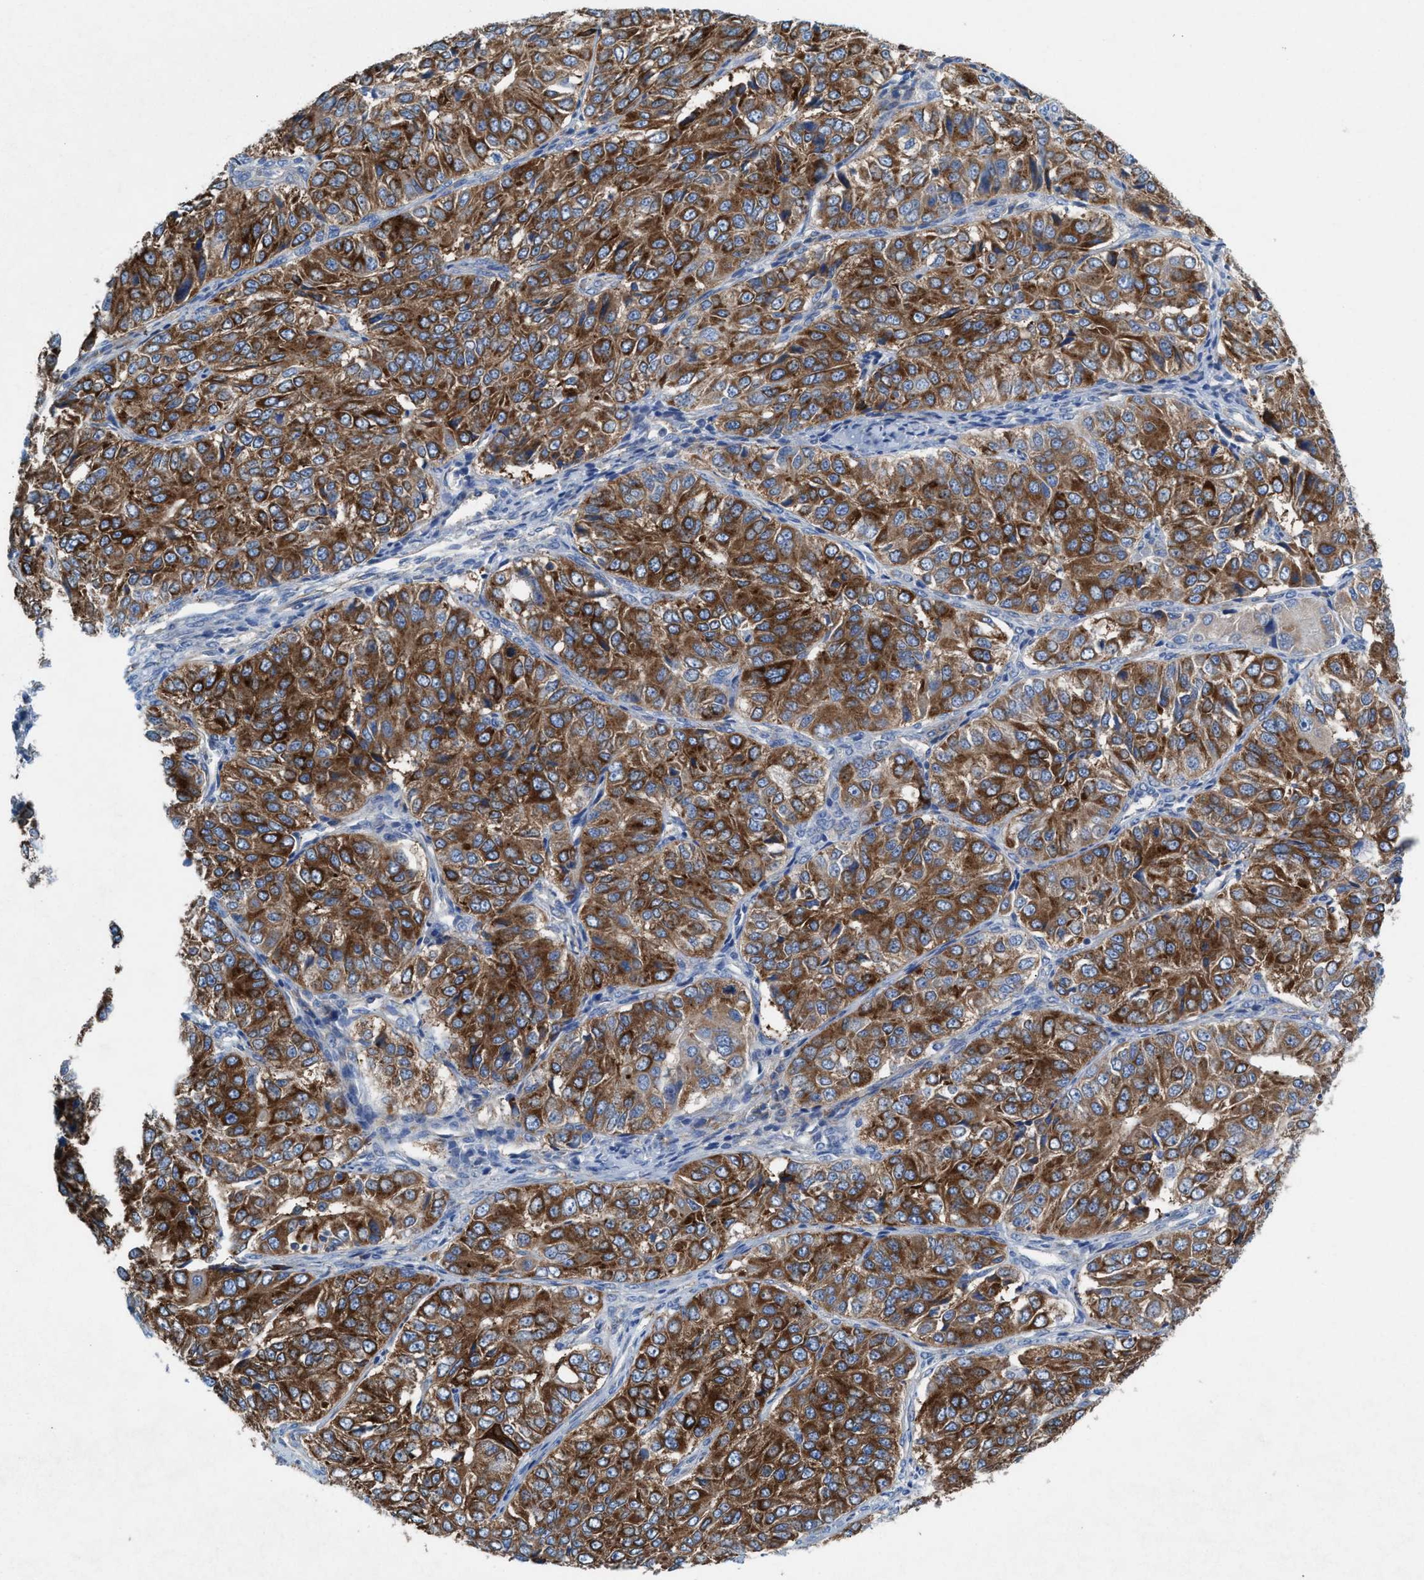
{"staining": {"intensity": "strong", "quantity": ">75%", "location": "cytoplasmic/membranous"}, "tissue": "ovarian cancer", "cell_type": "Tumor cells", "image_type": "cancer", "snomed": [{"axis": "morphology", "description": "Carcinoma, endometroid"}, {"axis": "topography", "description": "Ovary"}], "caption": "Ovarian cancer (endometroid carcinoma) was stained to show a protein in brown. There is high levels of strong cytoplasmic/membranous expression in approximately >75% of tumor cells. The staining is performed using DAB (3,3'-diaminobenzidine) brown chromogen to label protein expression. The nuclei are counter-stained blue using hematoxylin.", "gene": "NYAP1", "patient": {"sex": "female", "age": 51}}